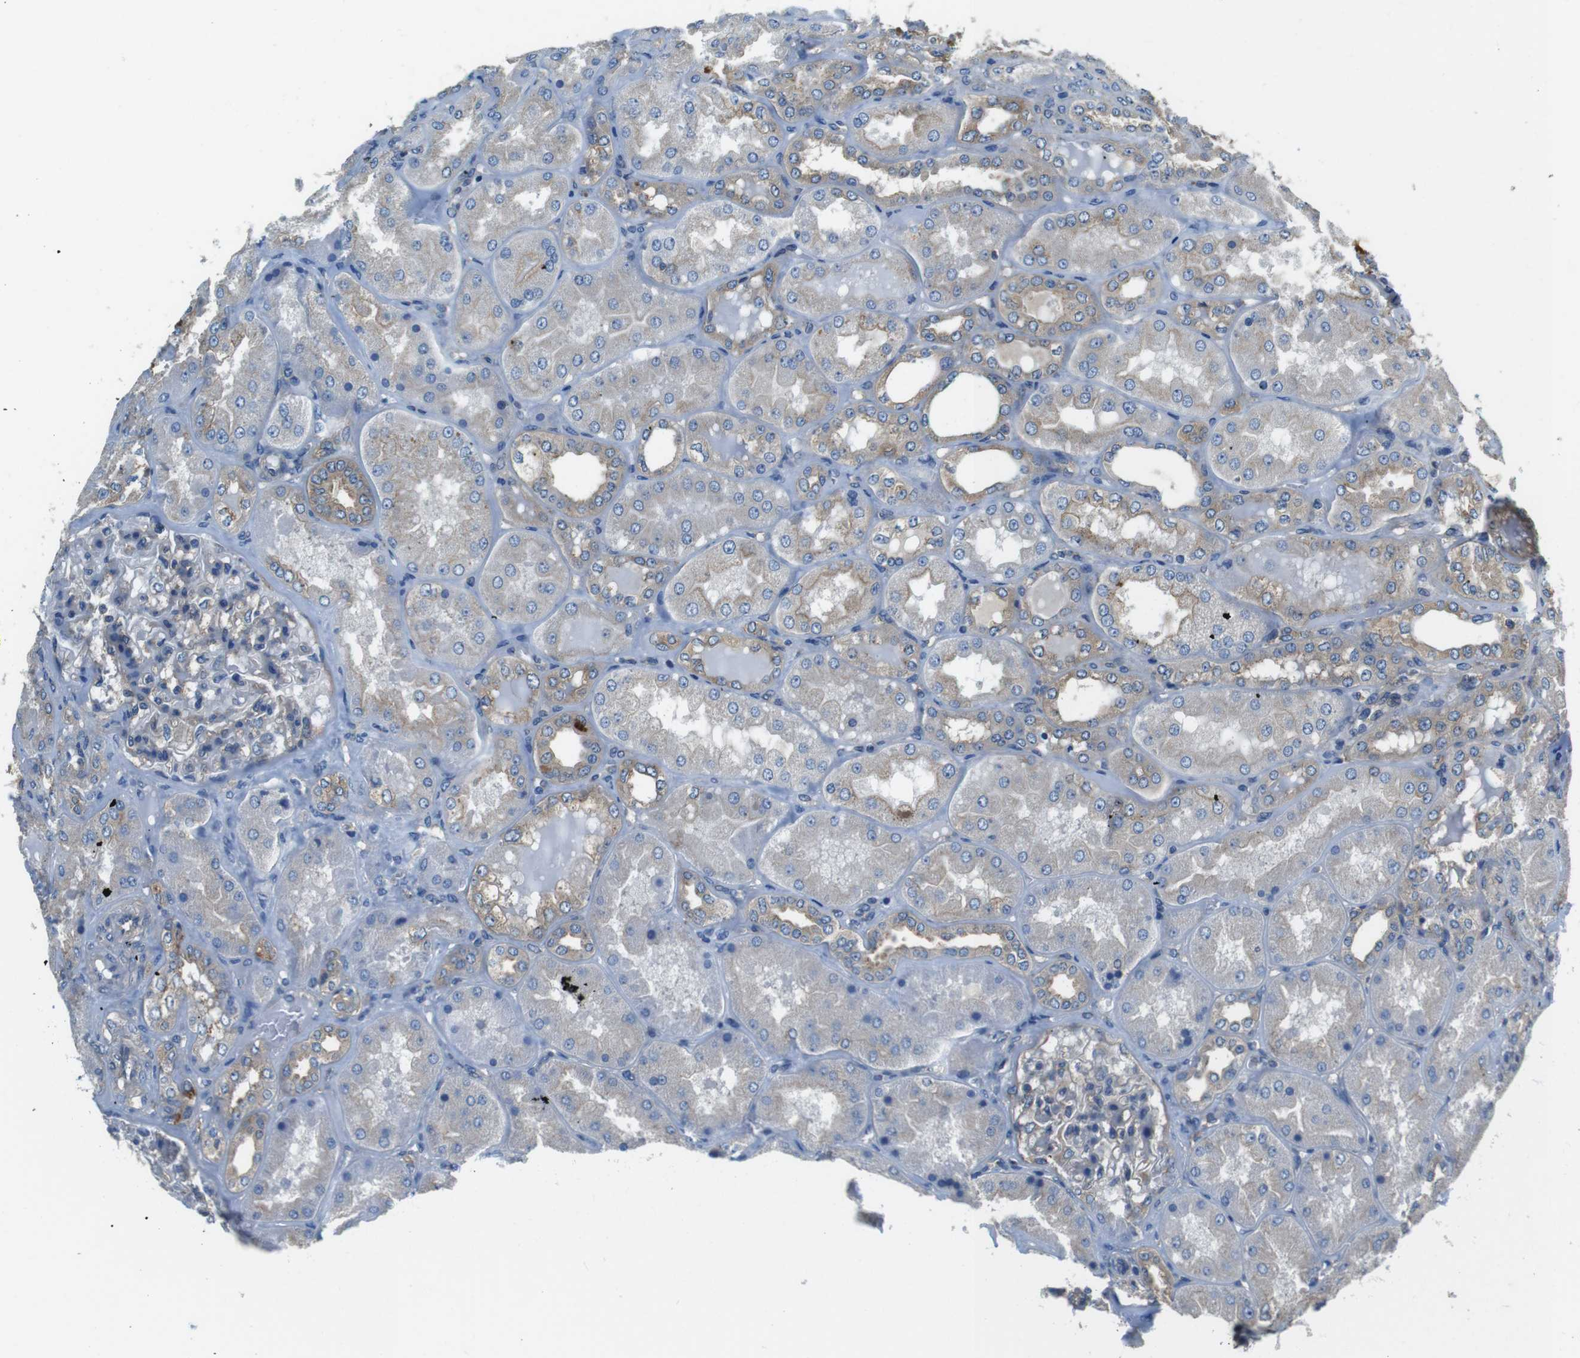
{"staining": {"intensity": "weak", "quantity": "25%-75%", "location": "cytoplasmic/membranous"}, "tissue": "kidney", "cell_type": "Cells in glomeruli", "image_type": "normal", "snomed": [{"axis": "morphology", "description": "Normal tissue, NOS"}, {"axis": "topography", "description": "Kidney"}], "caption": "Immunohistochemistry (IHC) staining of benign kidney, which shows low levels of weak cytoplasmic/membranous expression in about 25%-75% of cells in glomeruli indicating weak cytoplasmic/membranous protein expression. The staining was performed using DAB (3,3'-diaminobenzidine) (brown) for protein detection and nuclei were counterstained in hematoxylin (blue).", "gene": "DENND4C", "patient": {"sex": "female", "age": 56}}